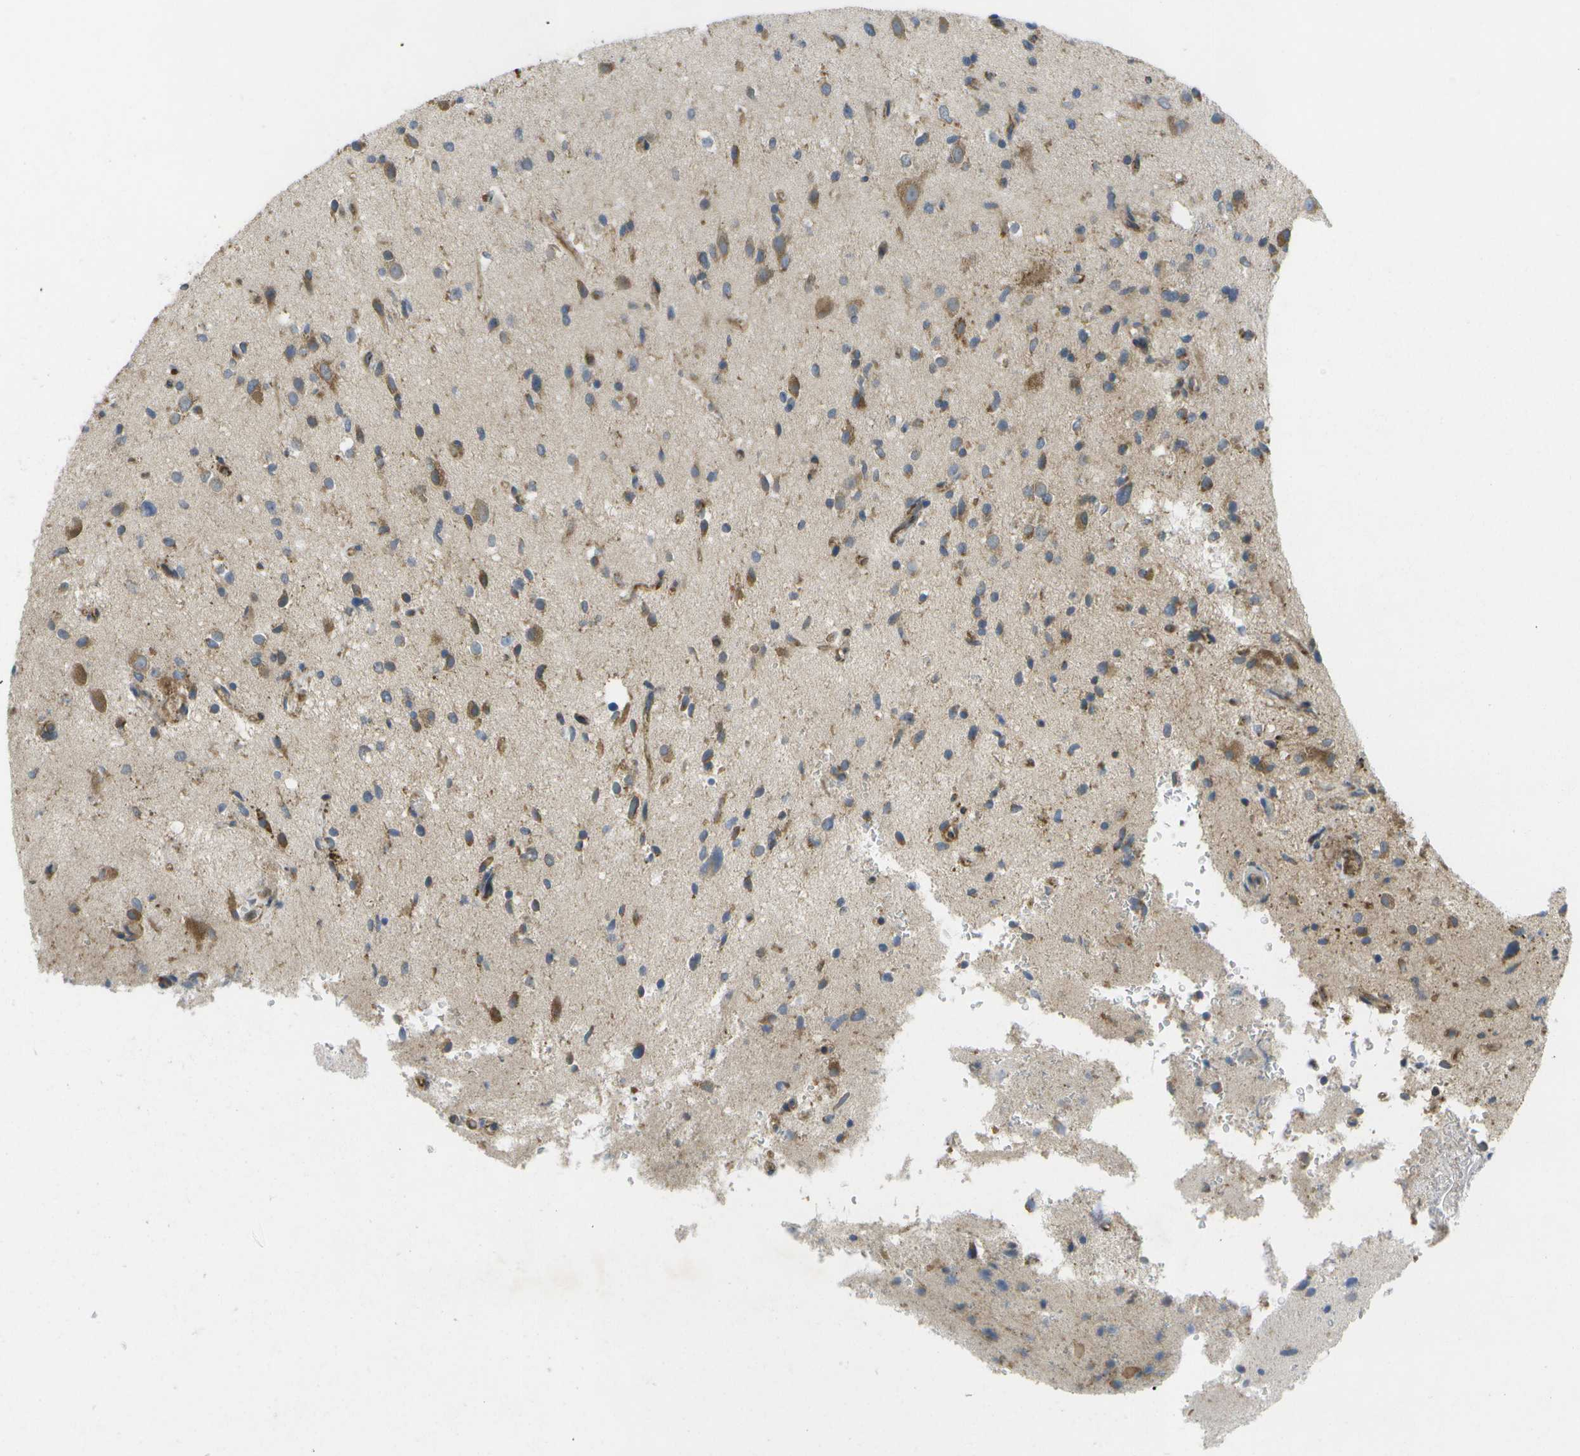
{"staining": {"intensity": "moderate", "quantity": "25%-75%", "location": "cytoplasmic/membranous"}, "tissue": "glioma", "cell_type": "Tumor cells", "image_type": "cancer", "snomed": [{"axis": "morphology", "description": "Glioma, malignant, High grade"}, {"axis": "topography", "description": "Brain"}], "caption": "DAB immunohistochemical staining of human glioma shows moderate cytoplasmic/membranous protein expression in about 25%-75% of tumor cells. Nuclei are stained in blue.", "gene": "DPM3", "patient": {"sex": "male", "age": 33}}